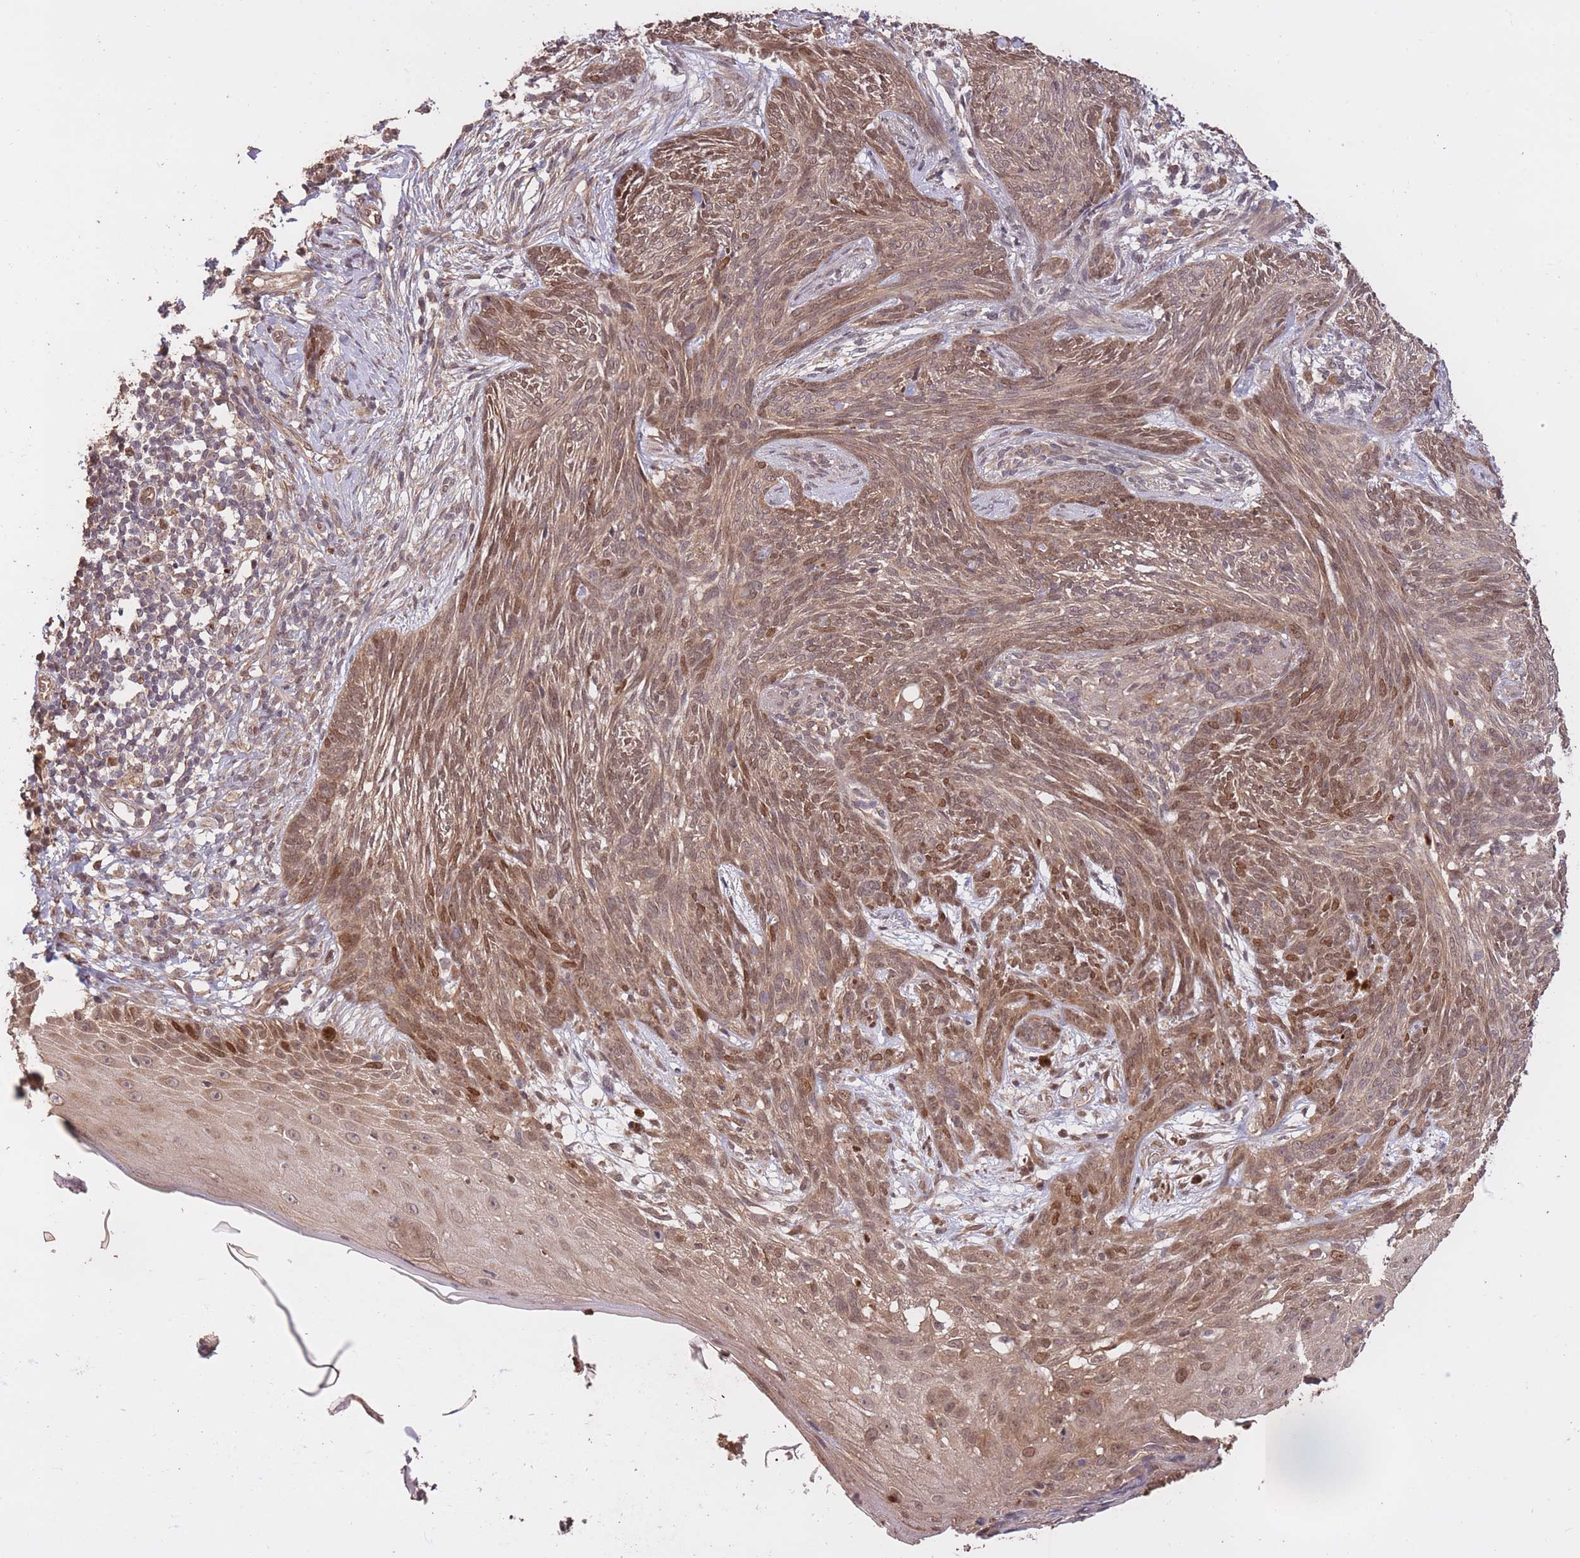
{"staining": {"intensity": "moderate", "quantity": ">75%", "location": "cytoplasmic/membranous,nuclear"}, "tissue": "skin cancer", "cell_type": "Tumor cells", "image_type": "cancer", "snomed": [{"axis": "morphology", "description": "Basal cell carcinoma"}, {"axis": "topography", "description": "Skin"}], "caption": "Immunohistochemistry staining of skin basal cell carcinoma, which exhibits medium levels of moderate cytoplasmic/membranous and nuclear staining in approximately >75% of tumor cells indicating moderate cytoplasmic/membranous and nuclear protein staining. The staining was performed using DAB (3,3'-diaminobenzidine) (brown) for protein detection and nuclei were counterstained in hematoxylin (blue).", "gene": "RGS14", "patient": {"sex": "male", "age": 73}}